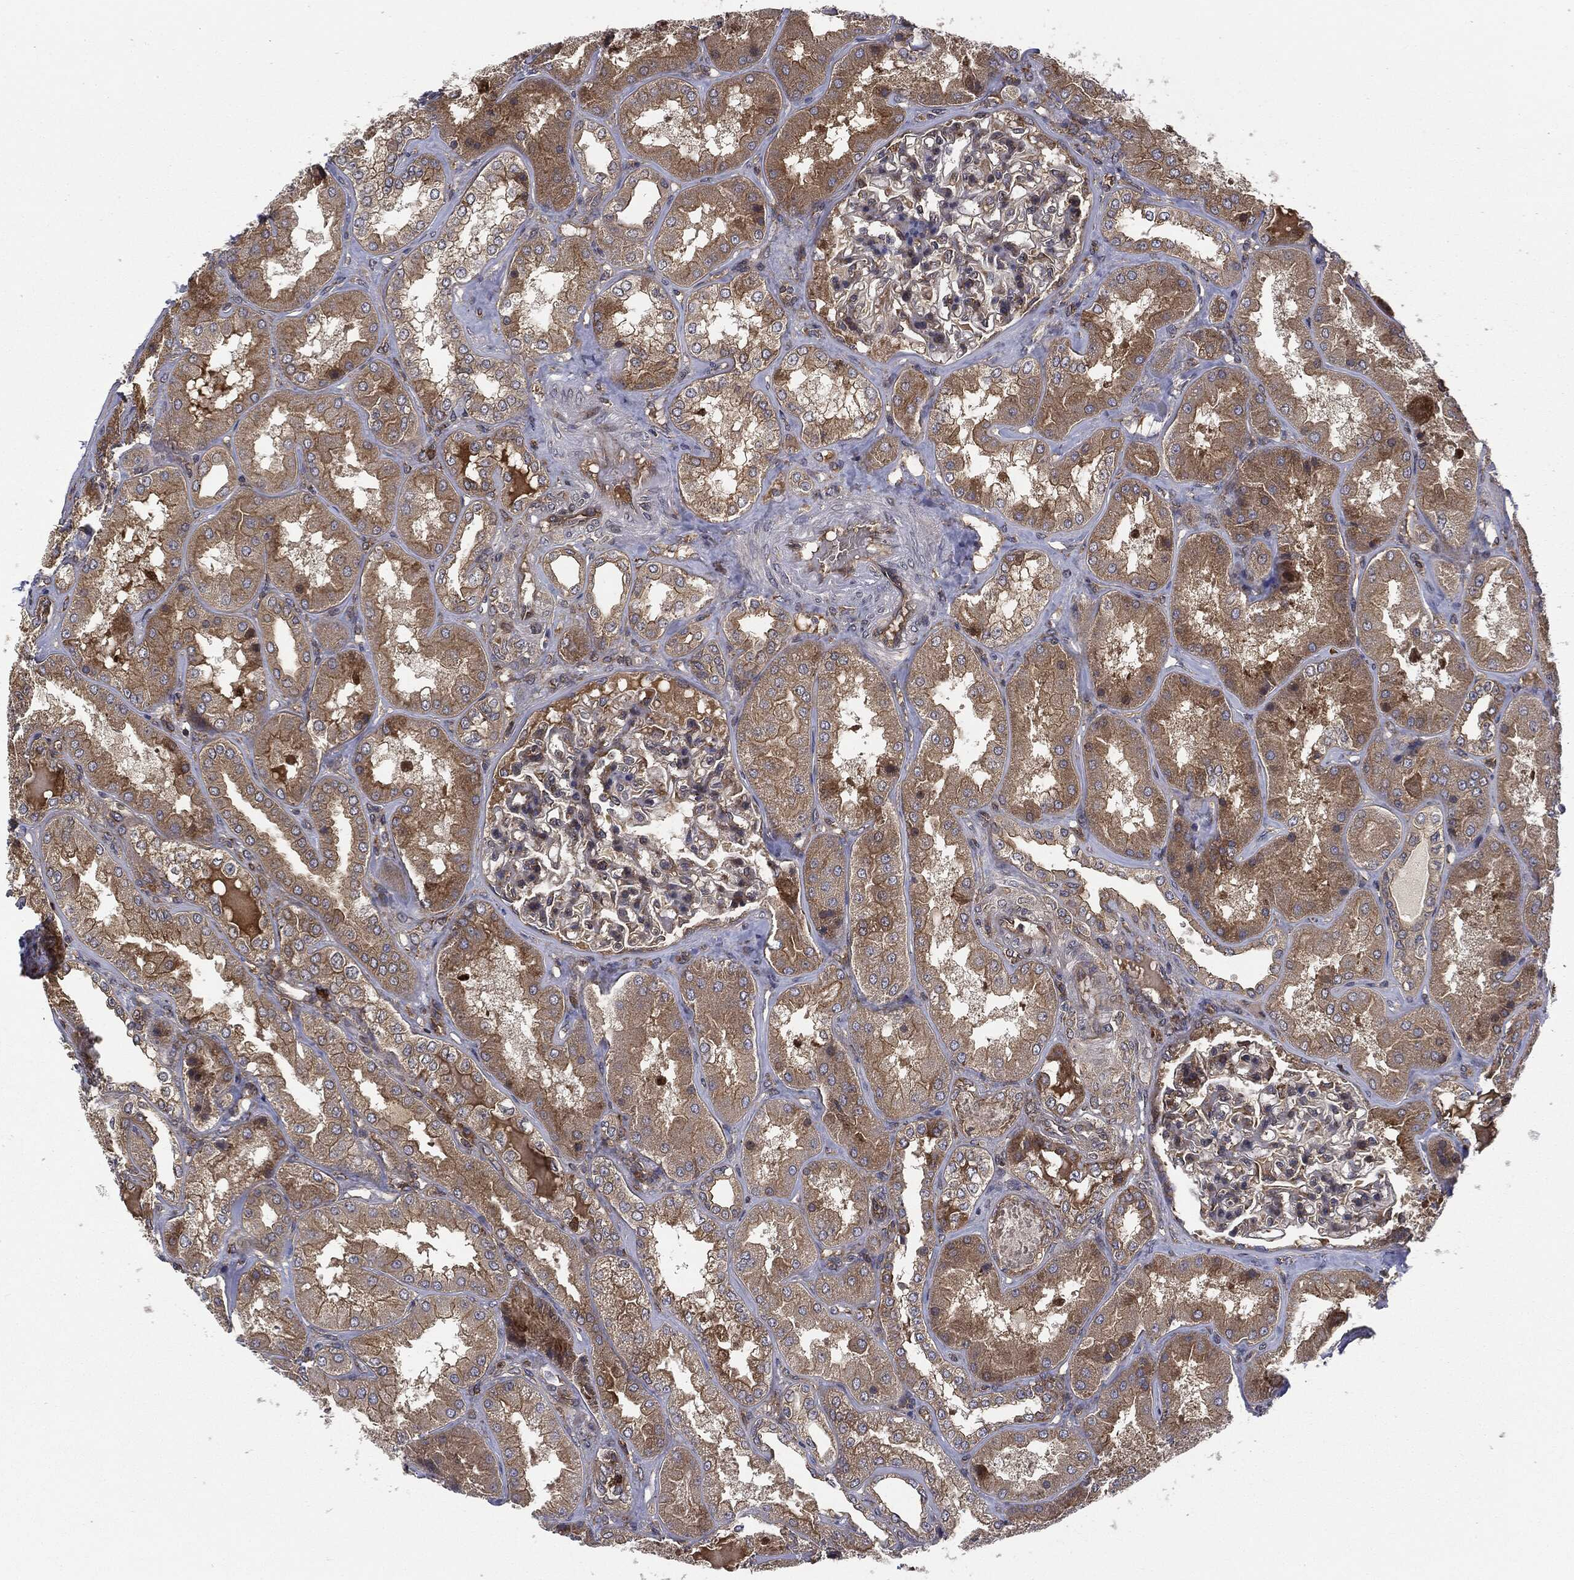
{"staining": {"intensity": "moderate", "quantity": "<25%", "location": "cytoplasmic/membranous"}, "tissue": "kidney", "cell_type": "Cells in glomeruli", "image_type": "normal", "snomed": [{"axis": "morphology", "description": "Normal tissue, NOS"}, {"axis": "topography", "description": "Kidney"}], "caption": "IHC micrograph of unremarkable kidney stained for a protein (brown), which exhibits low levels of moderate cytoplasmic/membranous expression in about <25% of cells in glomeruli.", "gene": "EIF2AK2", "patient": {"sex": "female", "age": 56}}